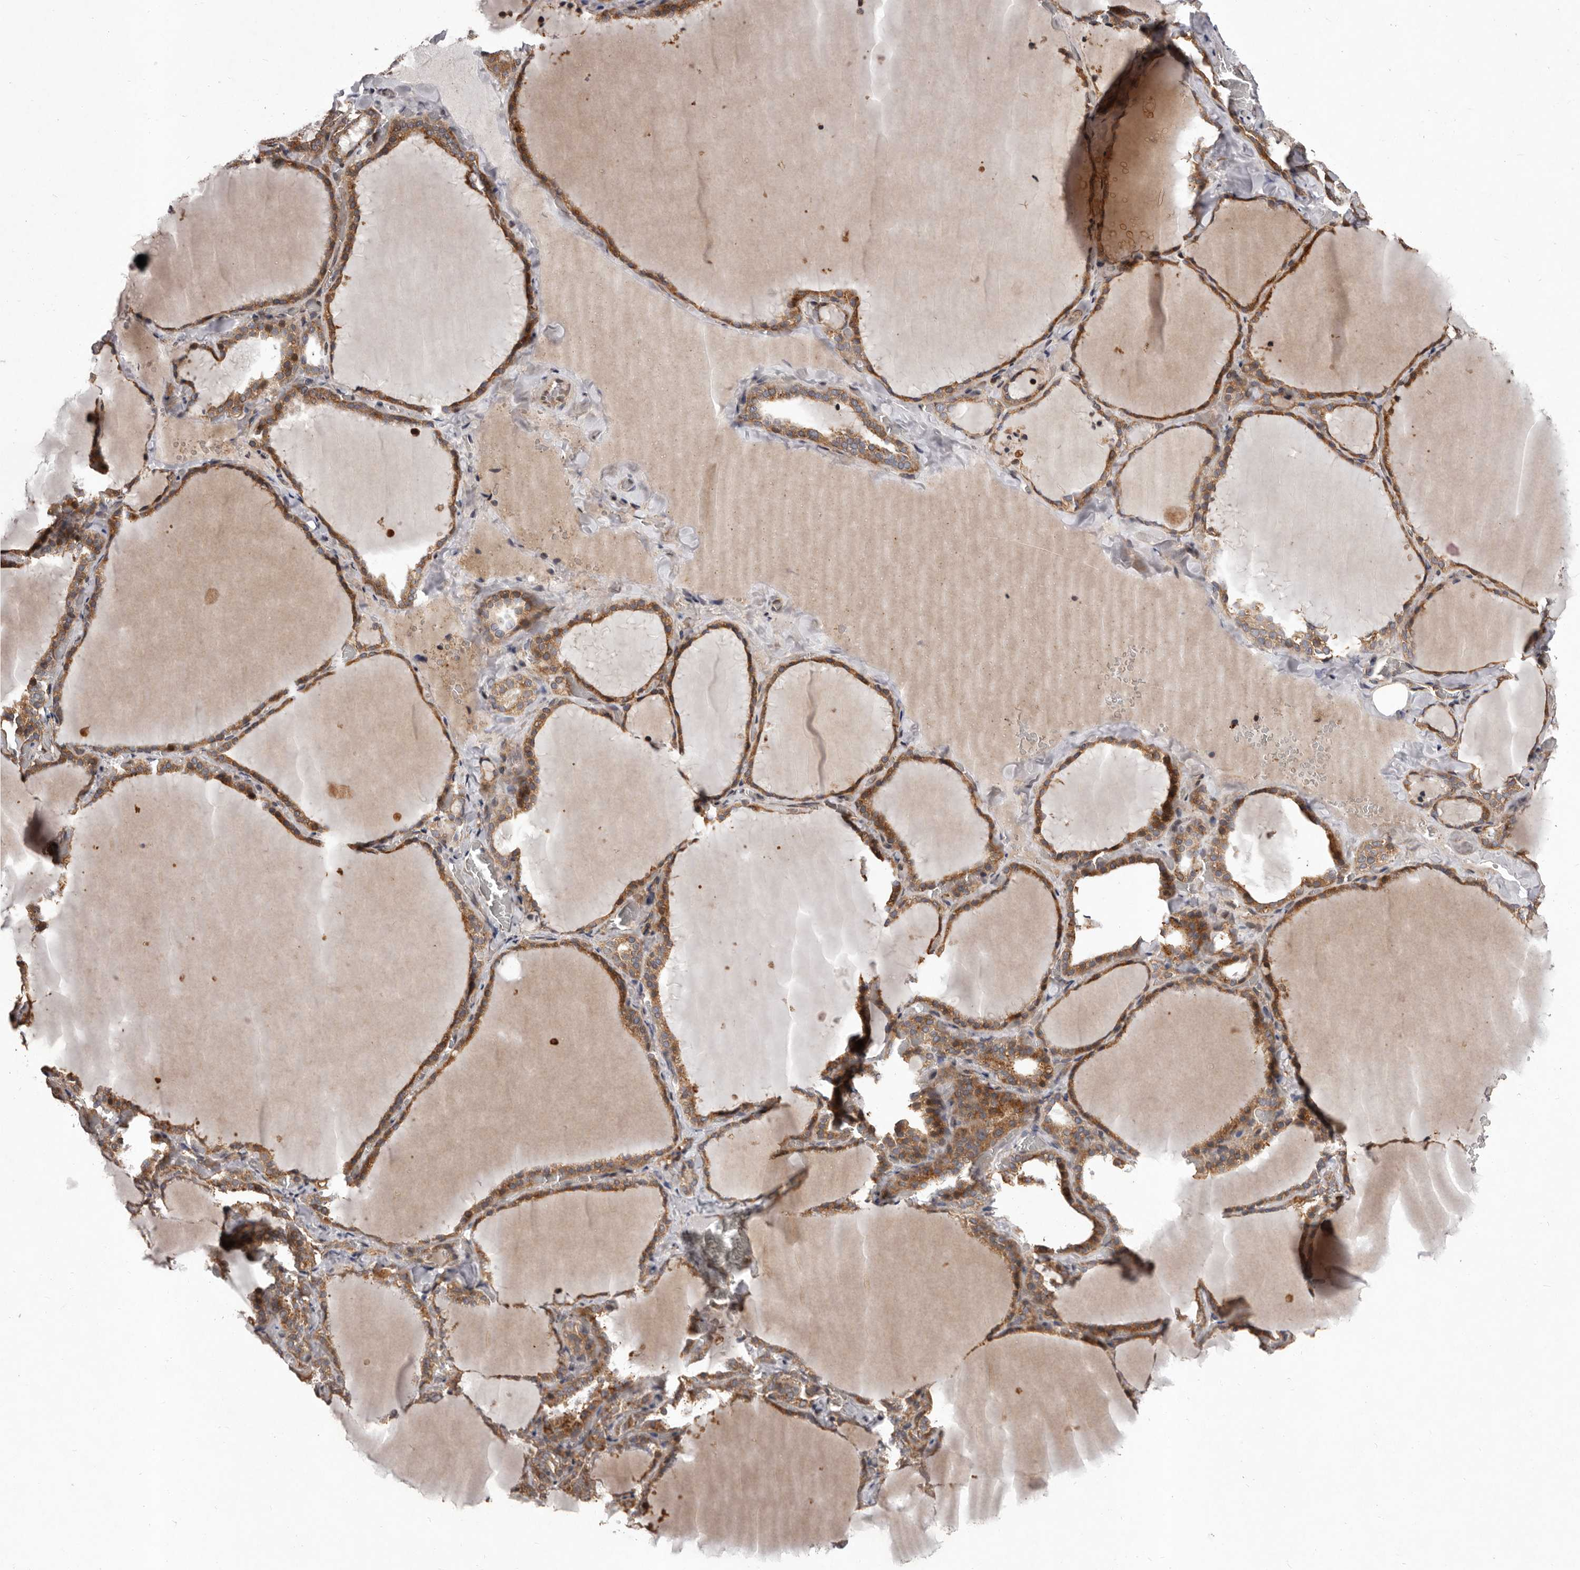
{"staining": {"intensity": "moderate", "quantity": ">75%", "location": "cytoplasmic/membranous"}, "tissue": "thyroid gland", "cell_type": "Glandular cells", "image_type": "normal", "snomed": [{"axis": "morphology", "description": "Normal tissue, NOS"}, {"axis": "topography", "description": "Thyroid gland"}], "caption": "Immunohistochemistry staining of normal thyroid gland, which demonstrates medium levels of moderate cytoplasmic/membranous positivity in approximately >75% of glandular cells indicating moderate cytoplasmic/membranous protein positivity. The staining was performed using DAB (3,3'-diaminobenzidine) (brown) for protein detection and nuclei were counterstained in hematoxylin (blue).", "gene": "GADD45B", "patient": {"sex": "female", "age": 22}}